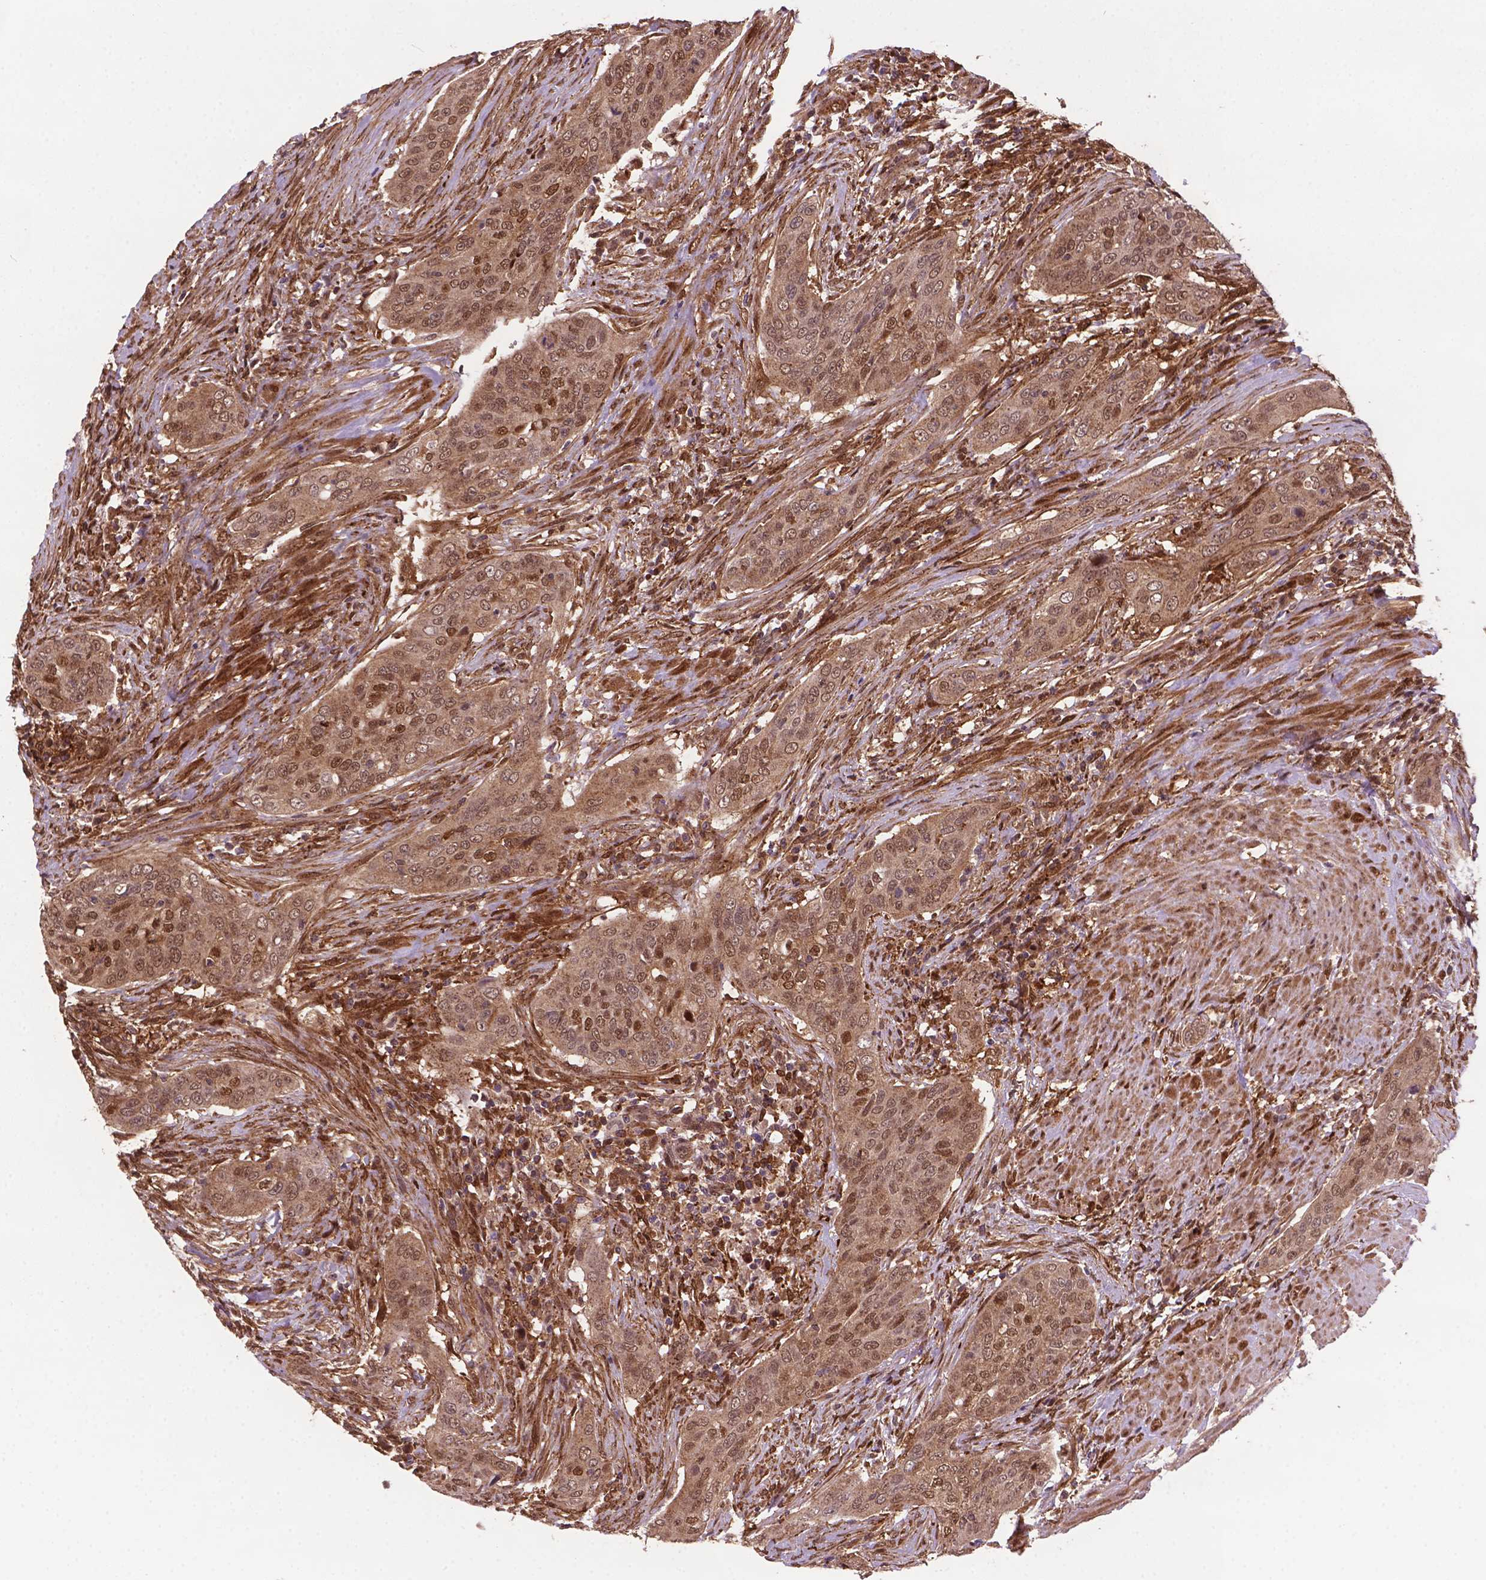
{"staining": {"intensity": "weak", "quantity": ">75%", "location": "cytoplasmic/membranous,nuclear"}, "tissue": "urothelial cancer", "cell_type": "Tumor cells", "image_type": "cancer", "snomed": [{"axis": "morphology", "description": "Urothelial carcinoma, High grade"}, {"axis": "topography", "description": "Urinary bladder"}], "caption": "Immunohistochemical staining of human urothelial cancer shows low levels of weak cytoplasmic/membranous and nuclear protein staining in about >75% of tumor cells.", "gene": "PLIN3", "patient": {"sex": "male", "age": 82}}